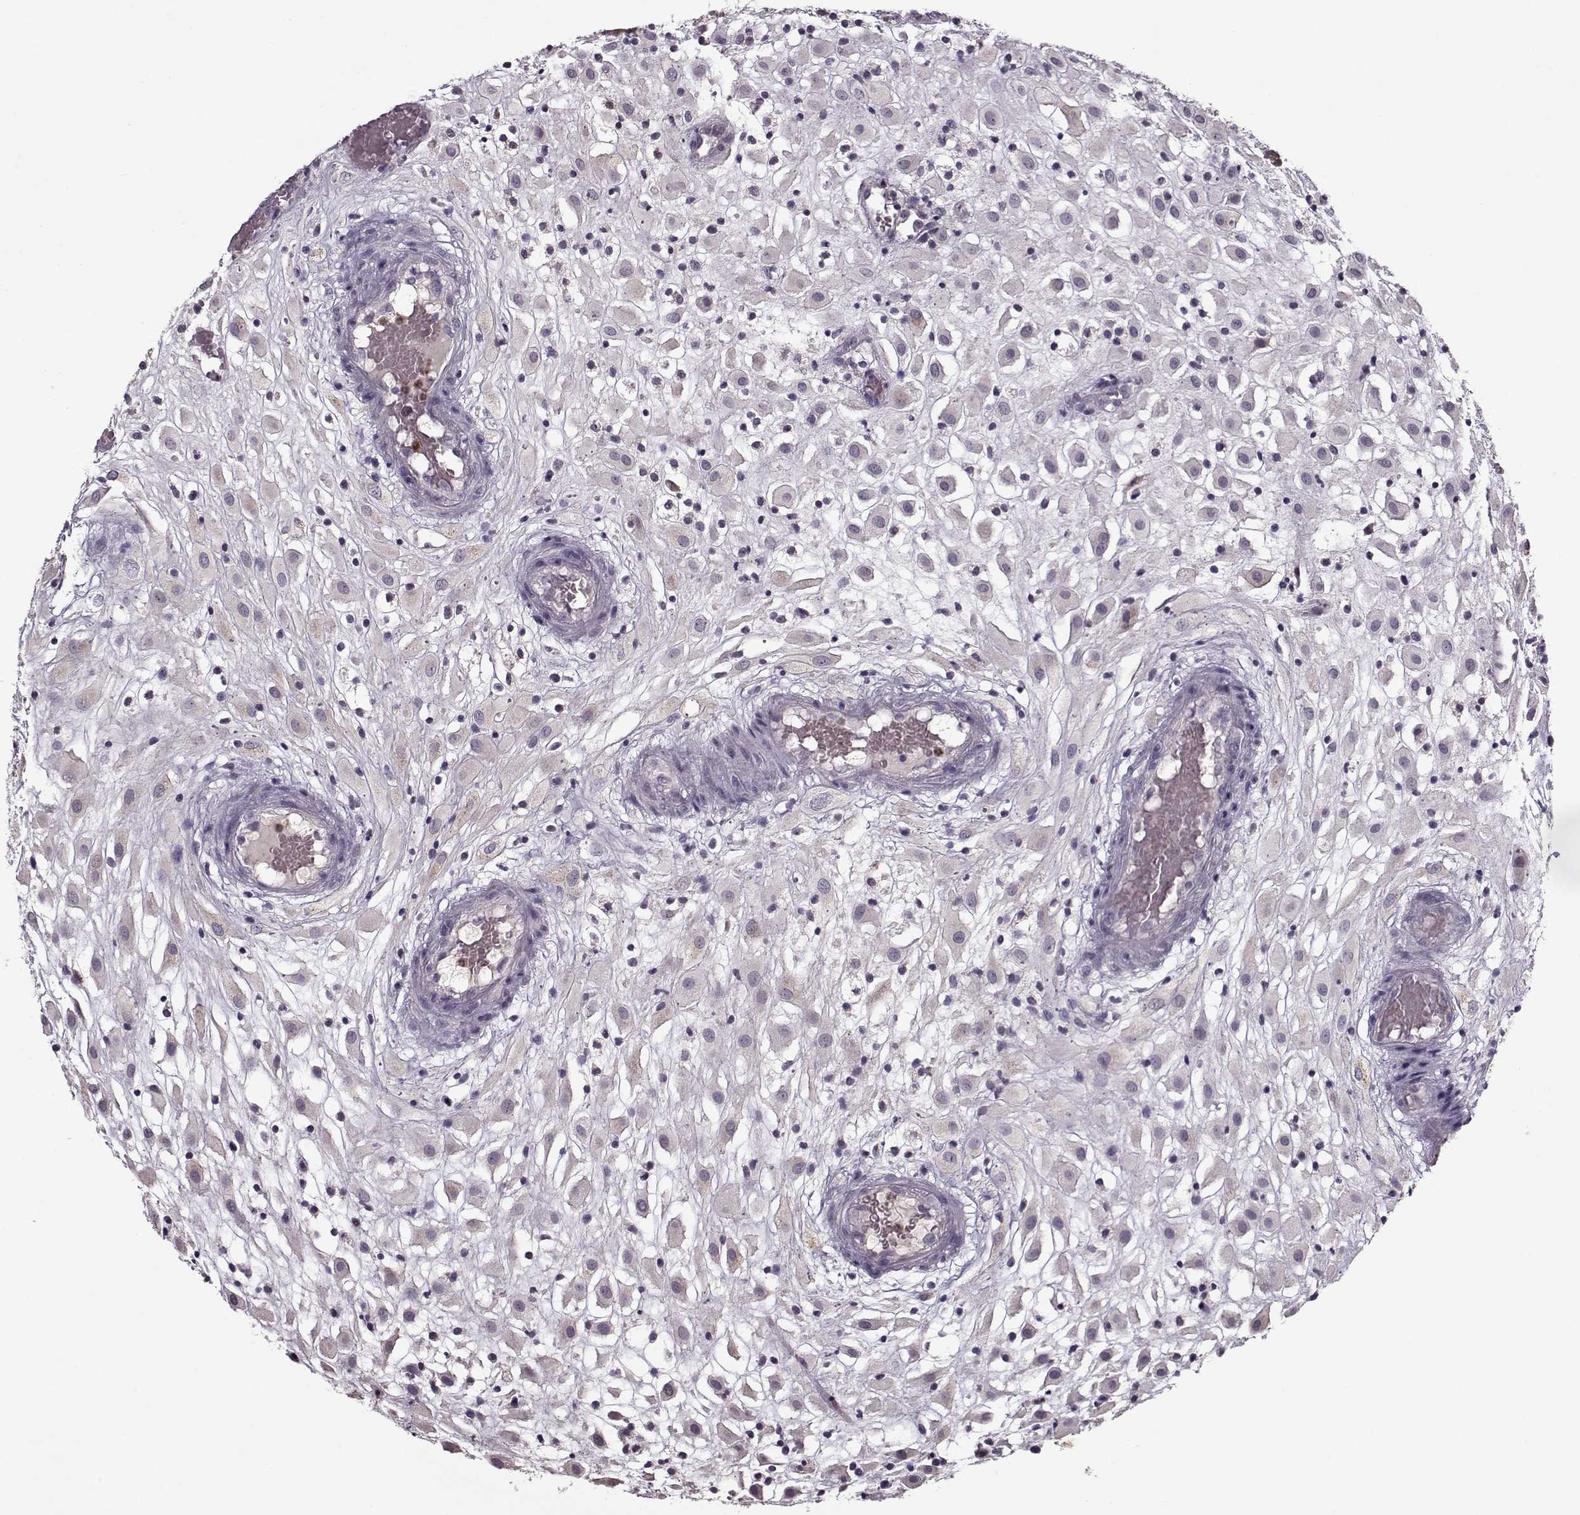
{"staining": {"intensity": "negative", "quantity": "none", "location": "none"}, "tissue": "placenta", "cell_type": "Decidual cells", "image_type": "normal", "snomed": [{"axis": "morphology", "description": "Normal tissue, NOS"}, {"axis": "topography", "description": "Placenta"}], "caption": "High power microscopy micrograph of an immunohistochemistry histopathology image of unremarkable placenta, revealing no significant positivity in decidual cells. The staining is performed using DAB (3,3'-diaminobenzidine) brown chromogen with nuclei counter-stained in using hematoxylin.", "gene": "ACOT11", "patient": {"sex": "female", "age": 24}}